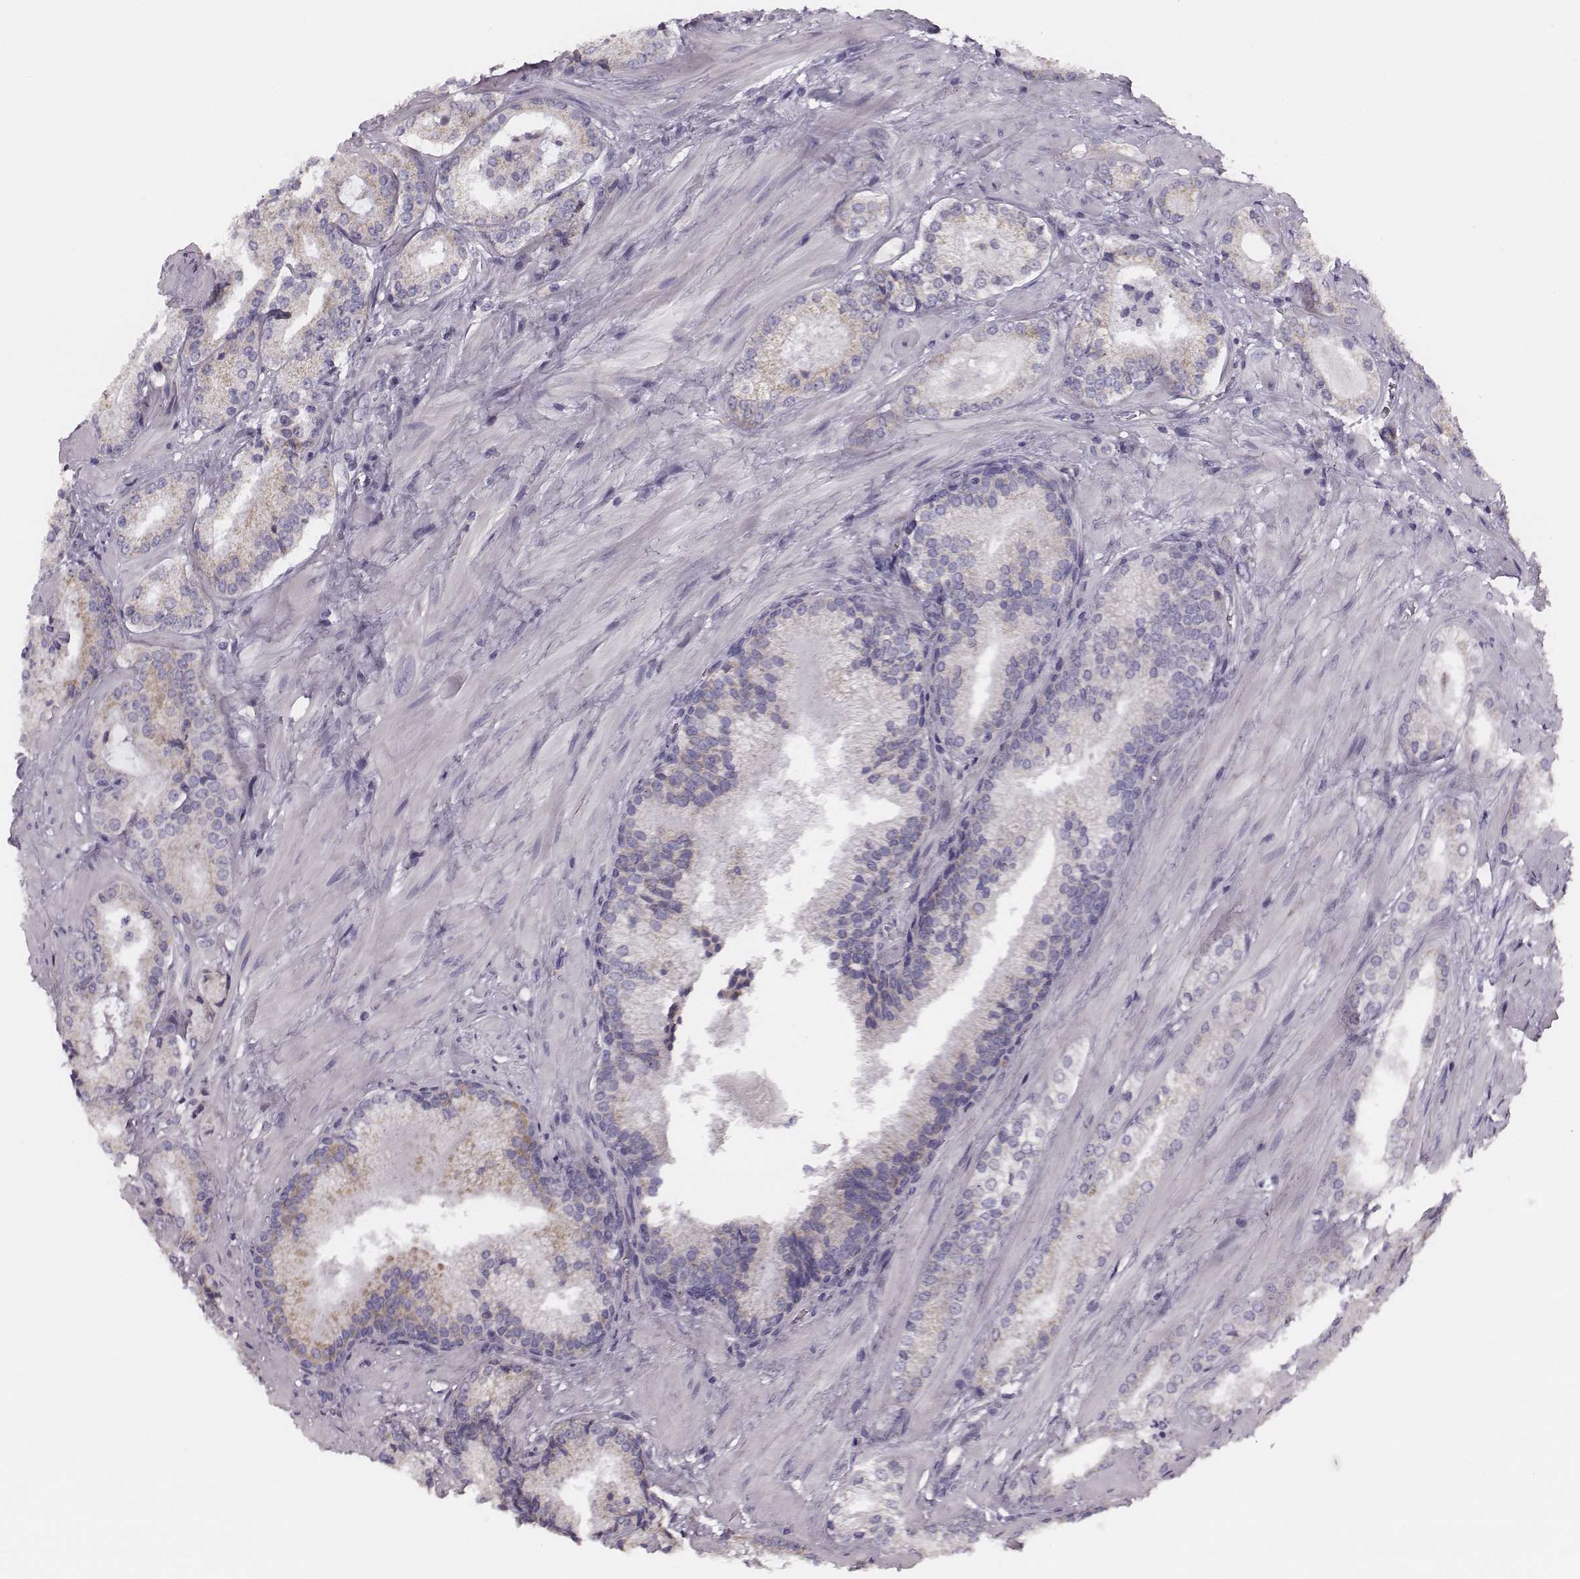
{"staining": {"intensity": "weak", "quantity": "<25%", "location": "cytoplasmic/membranous"}, "tissue": "prostate cancer", "cell_type": "Tumor cells", "image_type": "cancer", "snomed": [{"axis": "morphology", "description": "Adenocarcinoma, Low grade"}, {"axis": "topography", "description": "Prostate"}], "caption": "IHC histopathology image of neoplastic tissue: human prostate adenocarcinoma (low-grade) stained with DAB shows no significant protein positivity in tumor cells.", "gene": "UBL4B", "patient": {"sex": "male", "age": 56}}